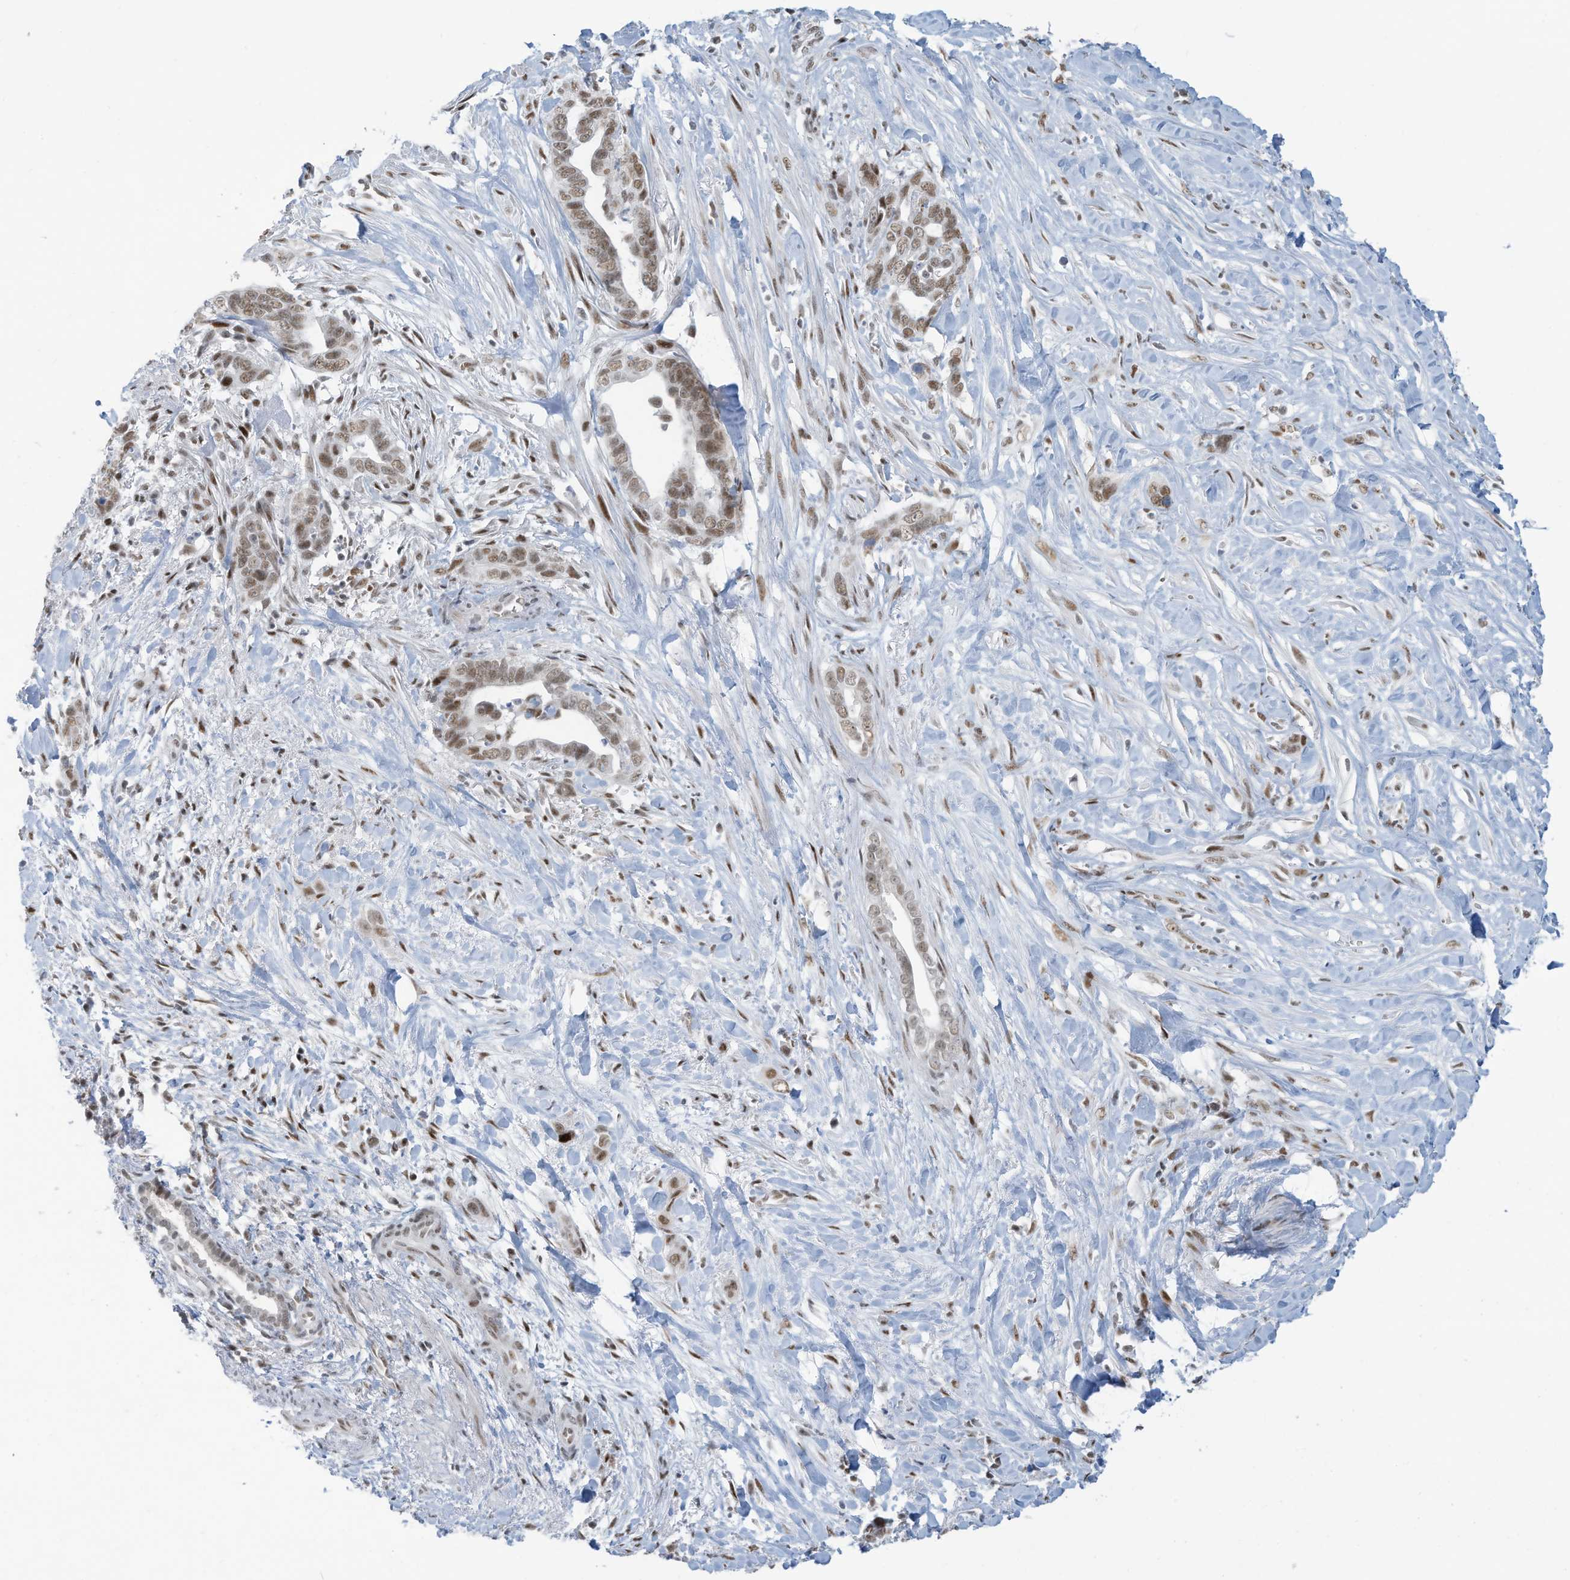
{"staining": {"intensity": "moderate", "quantity": ">75%", "location": "nuclear"}, "tissue": "liver cancer", "cell_type": "Tumor cells", "image_type": "cancer", "snomed": [{"axis": "morphology", "description": "Cholangiocarcinoma"}, {"axis": "topography", "description": "Liver"}], "caption": "Immunohistochemistry (DAB) staining of liver cancer (cholangiocarcinoma) shows moderate nuclear protein positivity in approximately >75% of tumor cells. (brown staining indicates protein expression, while blue staining denotes nuclei).", "gene": "ECT2L", "patient": {"sex": "female", "age": 79}}